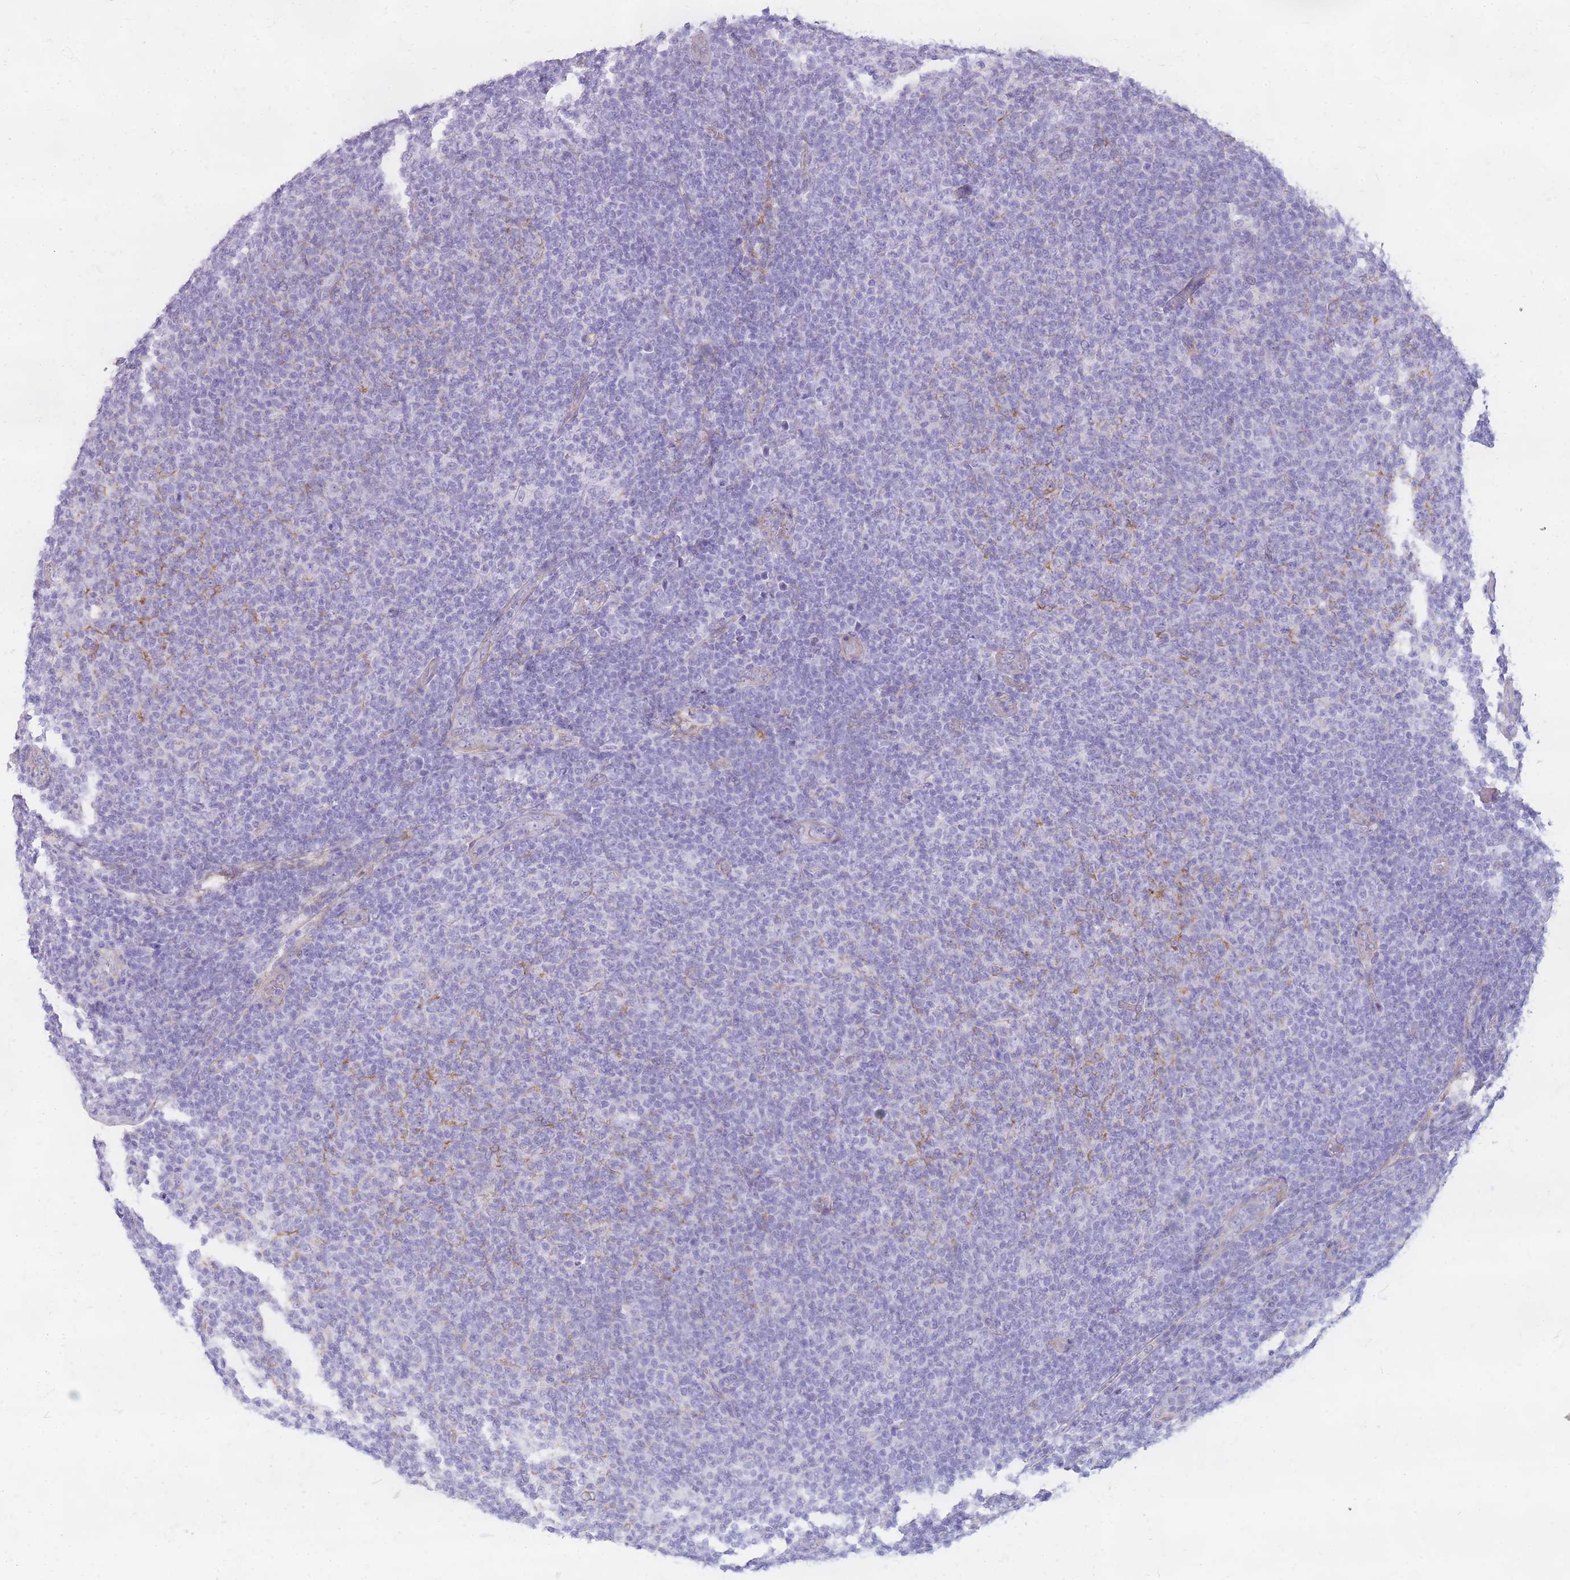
{"staining": {"intensity": "negative", "quantity": "none", "location": "none"}, "tissue": "lymphoma", "cell_type": "Tumor cells", "image_type": "cancer", "snomed": [{"axis": "morphology", "description": "Malignant lymphoma, non-Hodgkin's type, Low grade"}, {"axis": "topography", "description": "Lymph node"}], "caption": "Immunohistochemistry histopathology image of neoplastic tissue: human low-grade malignant lymphoma, non-Hodgkin's type stained with DAB (3,3'-diaminobenzidine) demonstrates no significant protein staining in tumor cells.", "gene": "MTSS2", "patient": {"sex": "male", "age": 66}}